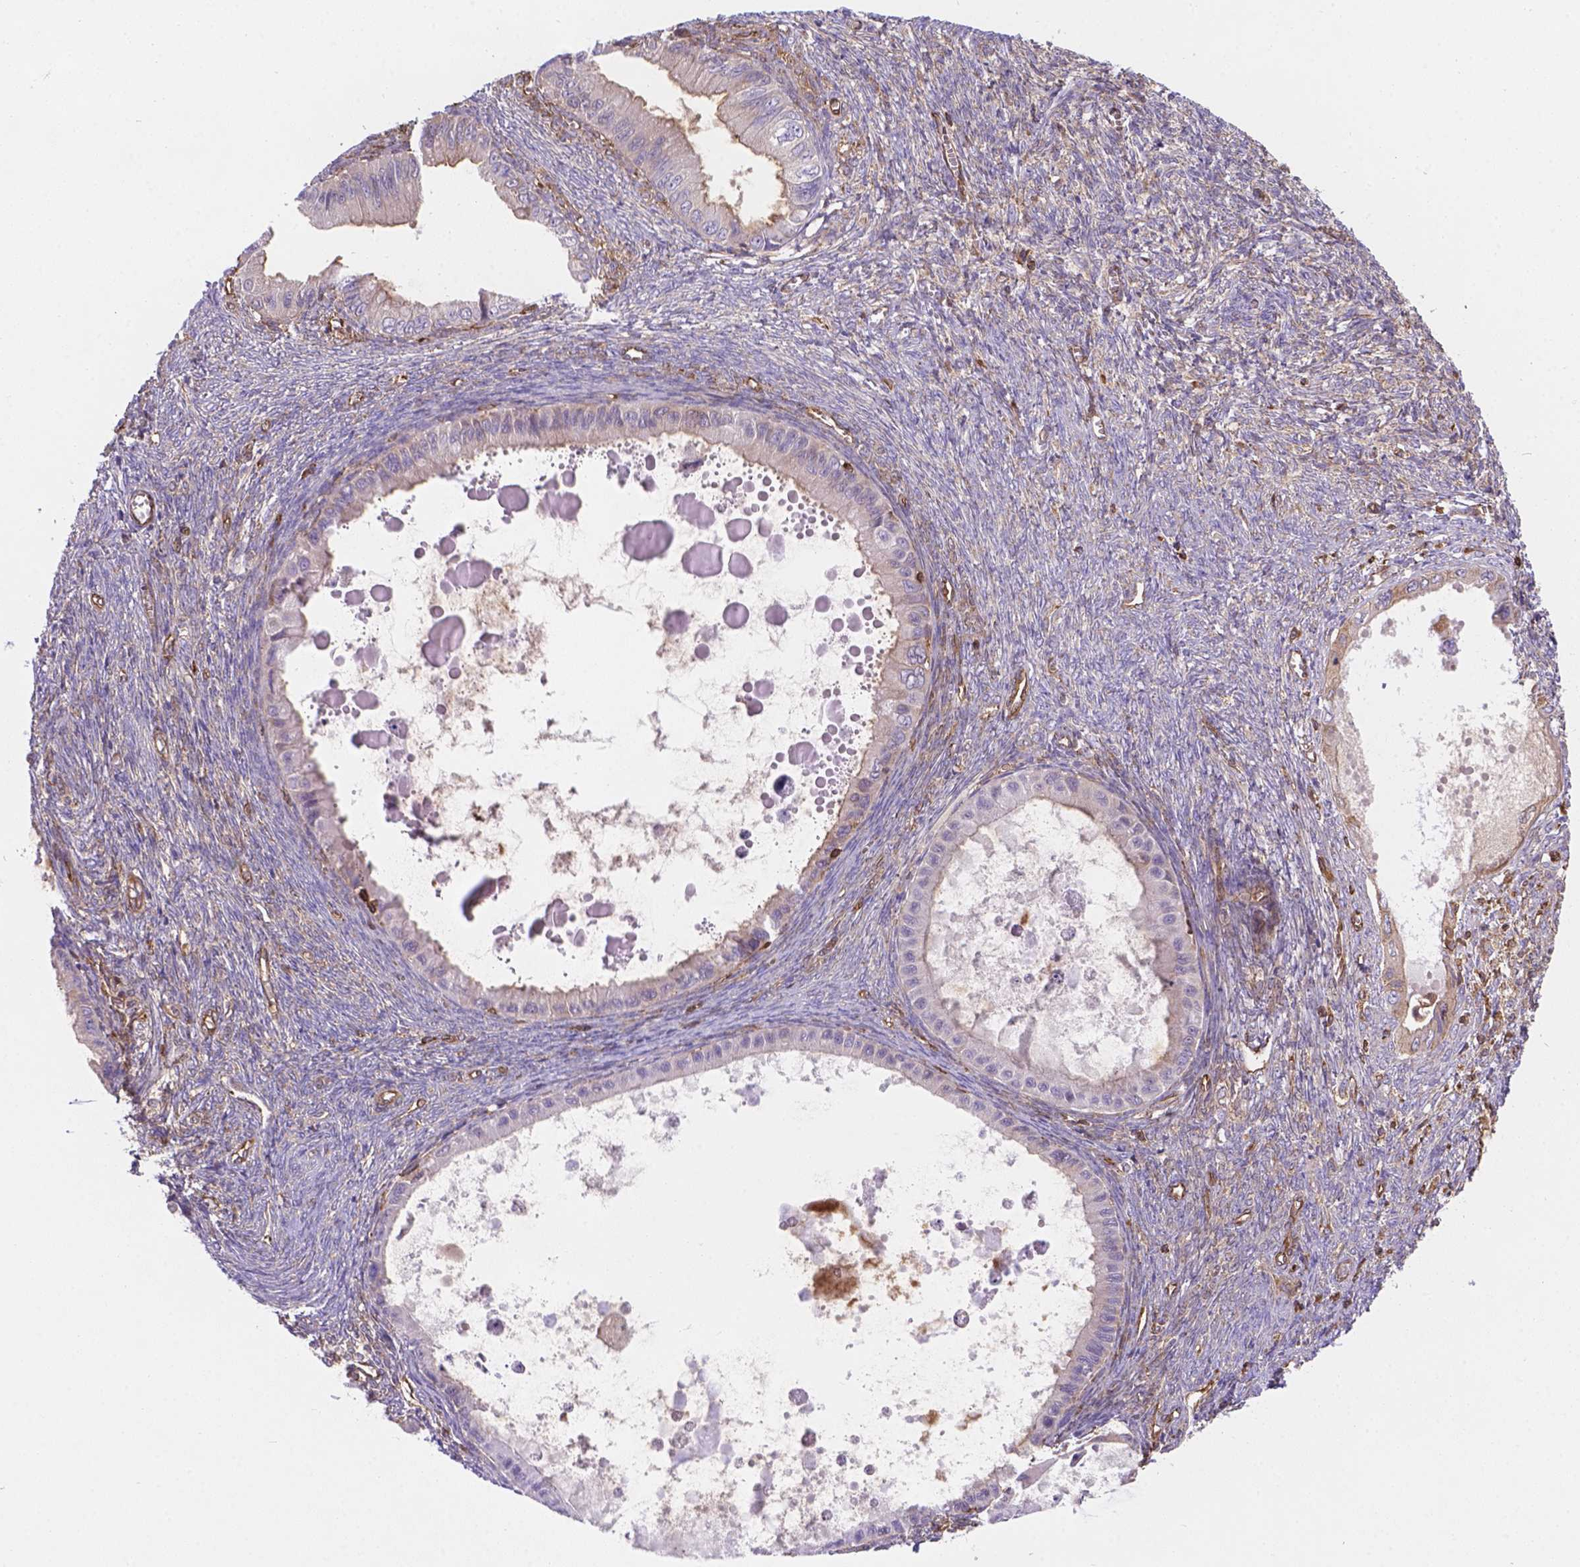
{"staining": {"intensity": "weak", "quantity": "<25%", "location": "cytoplasmic/membranous"}, "tissue": "ovarian cancer", "cell_type": "Tumor cells", "image_type": "cancer", "snomed": [{"axis": "morphology", "description": "Cystadenocarcinoma, mucinous, NOS"}, {"axis": "topography", "description": "Ovary"}], "caption": "DAB immunohistochemical staining of human mucinous cystadenocarcinoma (ovarian) displays no significant staining in tumor cells. (DAB immunohistochemistry with hematoxylin counter stain).", "gene": "DMWD", "patient": {"sex": "female", "age": 64}}